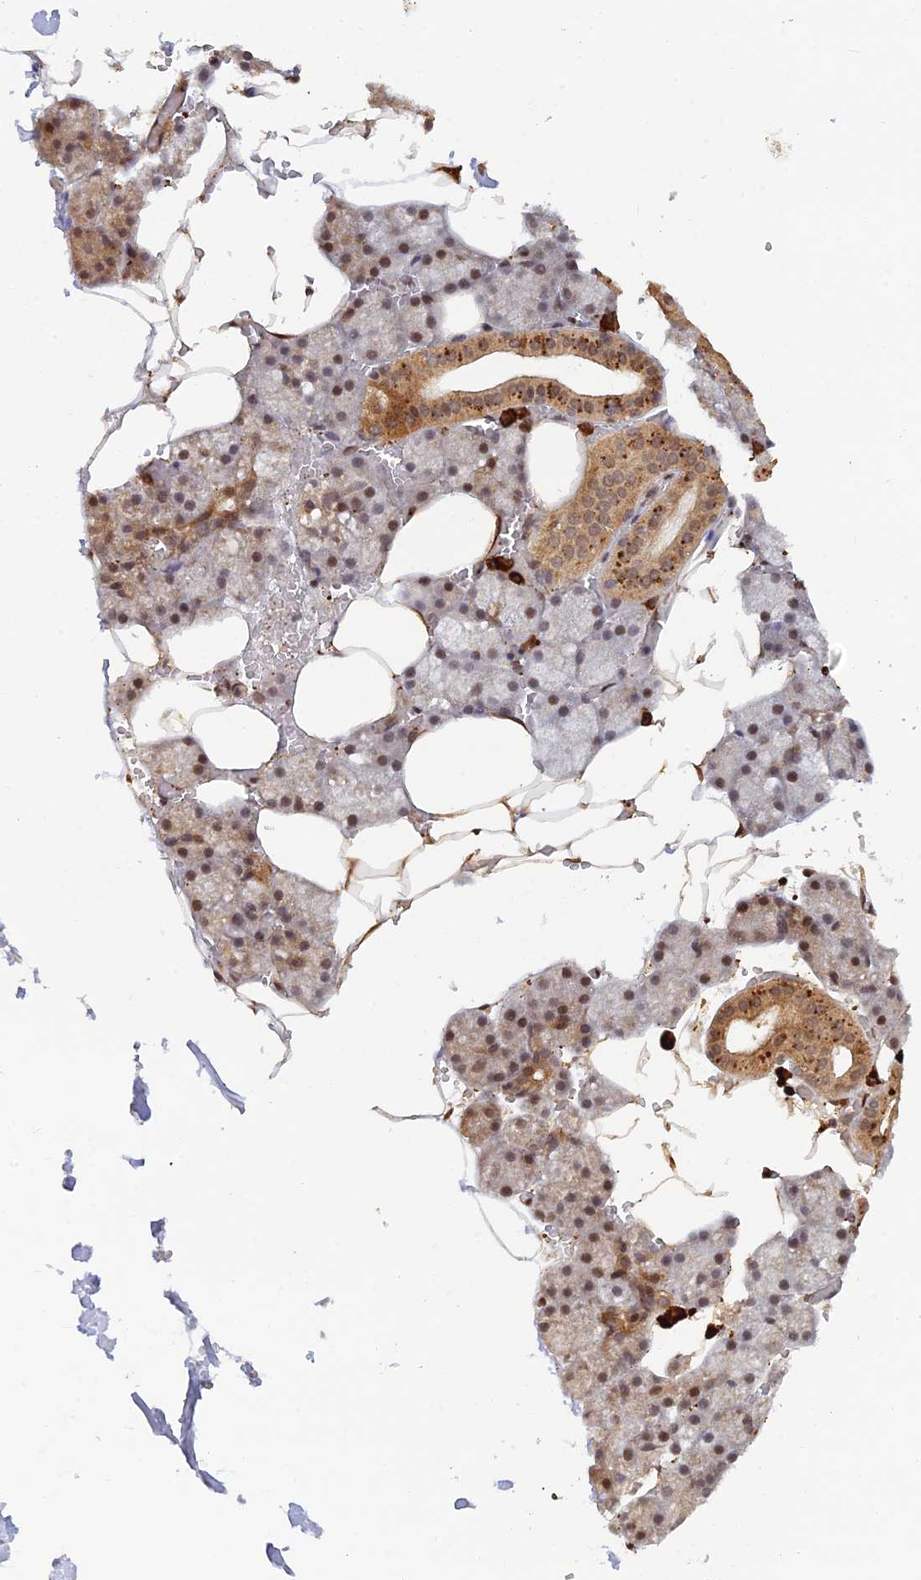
{"staining": {"intensity": "moderate", "quantity": ">75%", "location": "cytoplasmic/membranous,nuclear"}, "tissue": "salivary gland", "cell_type": "Glandular cells", "image_type": "normal", "snomed": [{"axis": "morphology", "description": "Normal tissue, NOS"}, {"axis": "topography", "description": "Salivary gland"}], "caption": "Normal salivary gland was stained to show a protein in brown. There is medium levels of moderate cytoplasmic/membranous,nuclear staining in approximately >75% of glandular cells. The protein of interest is stained brown, and the nuclei are stained in blue (DAB (3,3'-diaminobenzidine) IHC with brightfield microscopy, high magnification).", "gene": "ZNF565", "patient": {"sex": "male", "age": 62}}